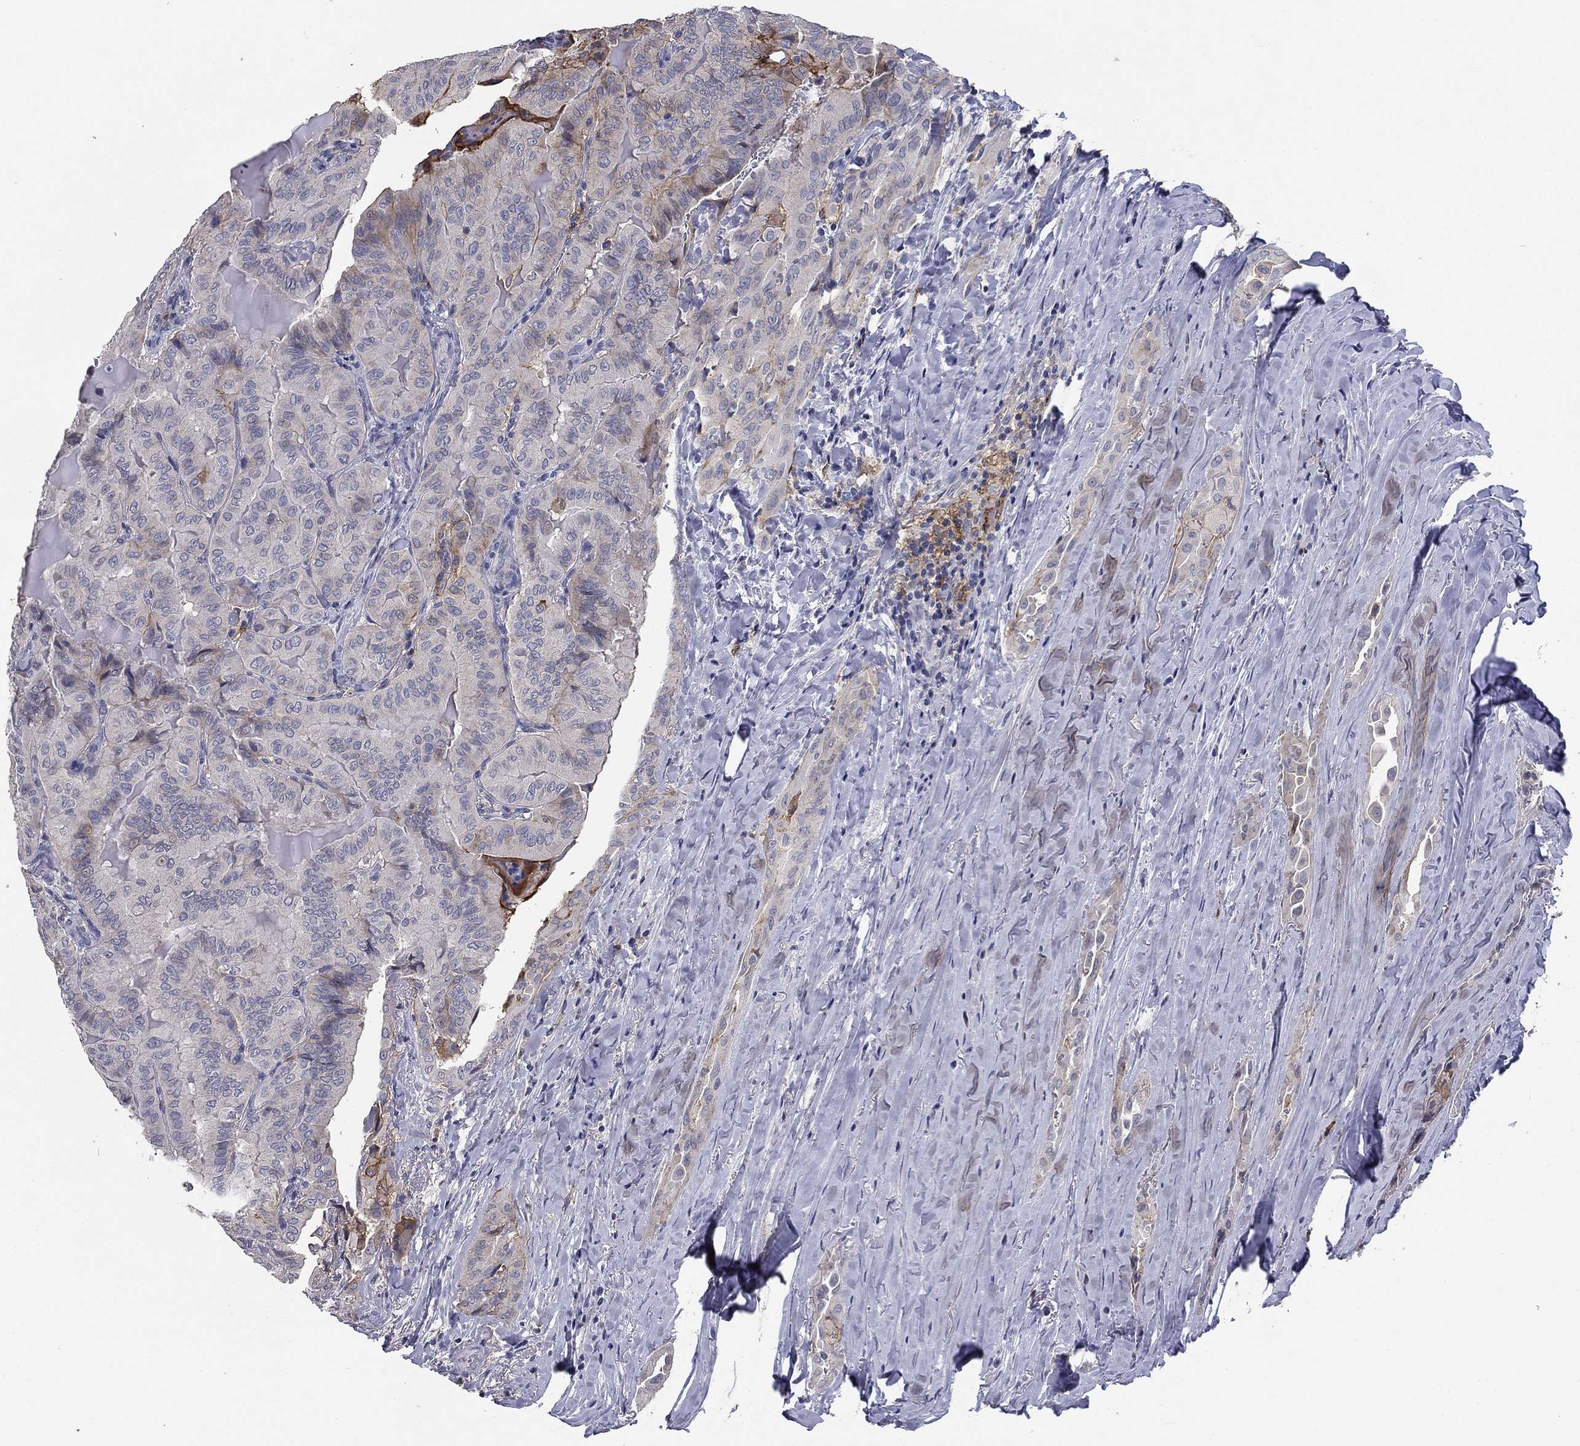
{"staining": {"intensity": "moderate", "quantity": "<25%", "location": "cytoplasmic/membranous"}, "tissue": "thyroid cancer", "cell_type": "Tumor cells", "image_type": "cancer", "snomed": [{"axis": "morphology", "description": "Papillary adenocarcinoma, NOS"}, {"axis": "topography", "description": "Thyroid gland"}], "caption": "High-magnification brightfield microscopy of thyroid cancer stained with DAB (brown) and counterstained with hematoxylin (blue). tumor cells exhibit moderate cytoplasmic/membranous positivity is present in about<25% of cells.", "gene": "CD274", "patient": {"sex": "female", "age": 68}}